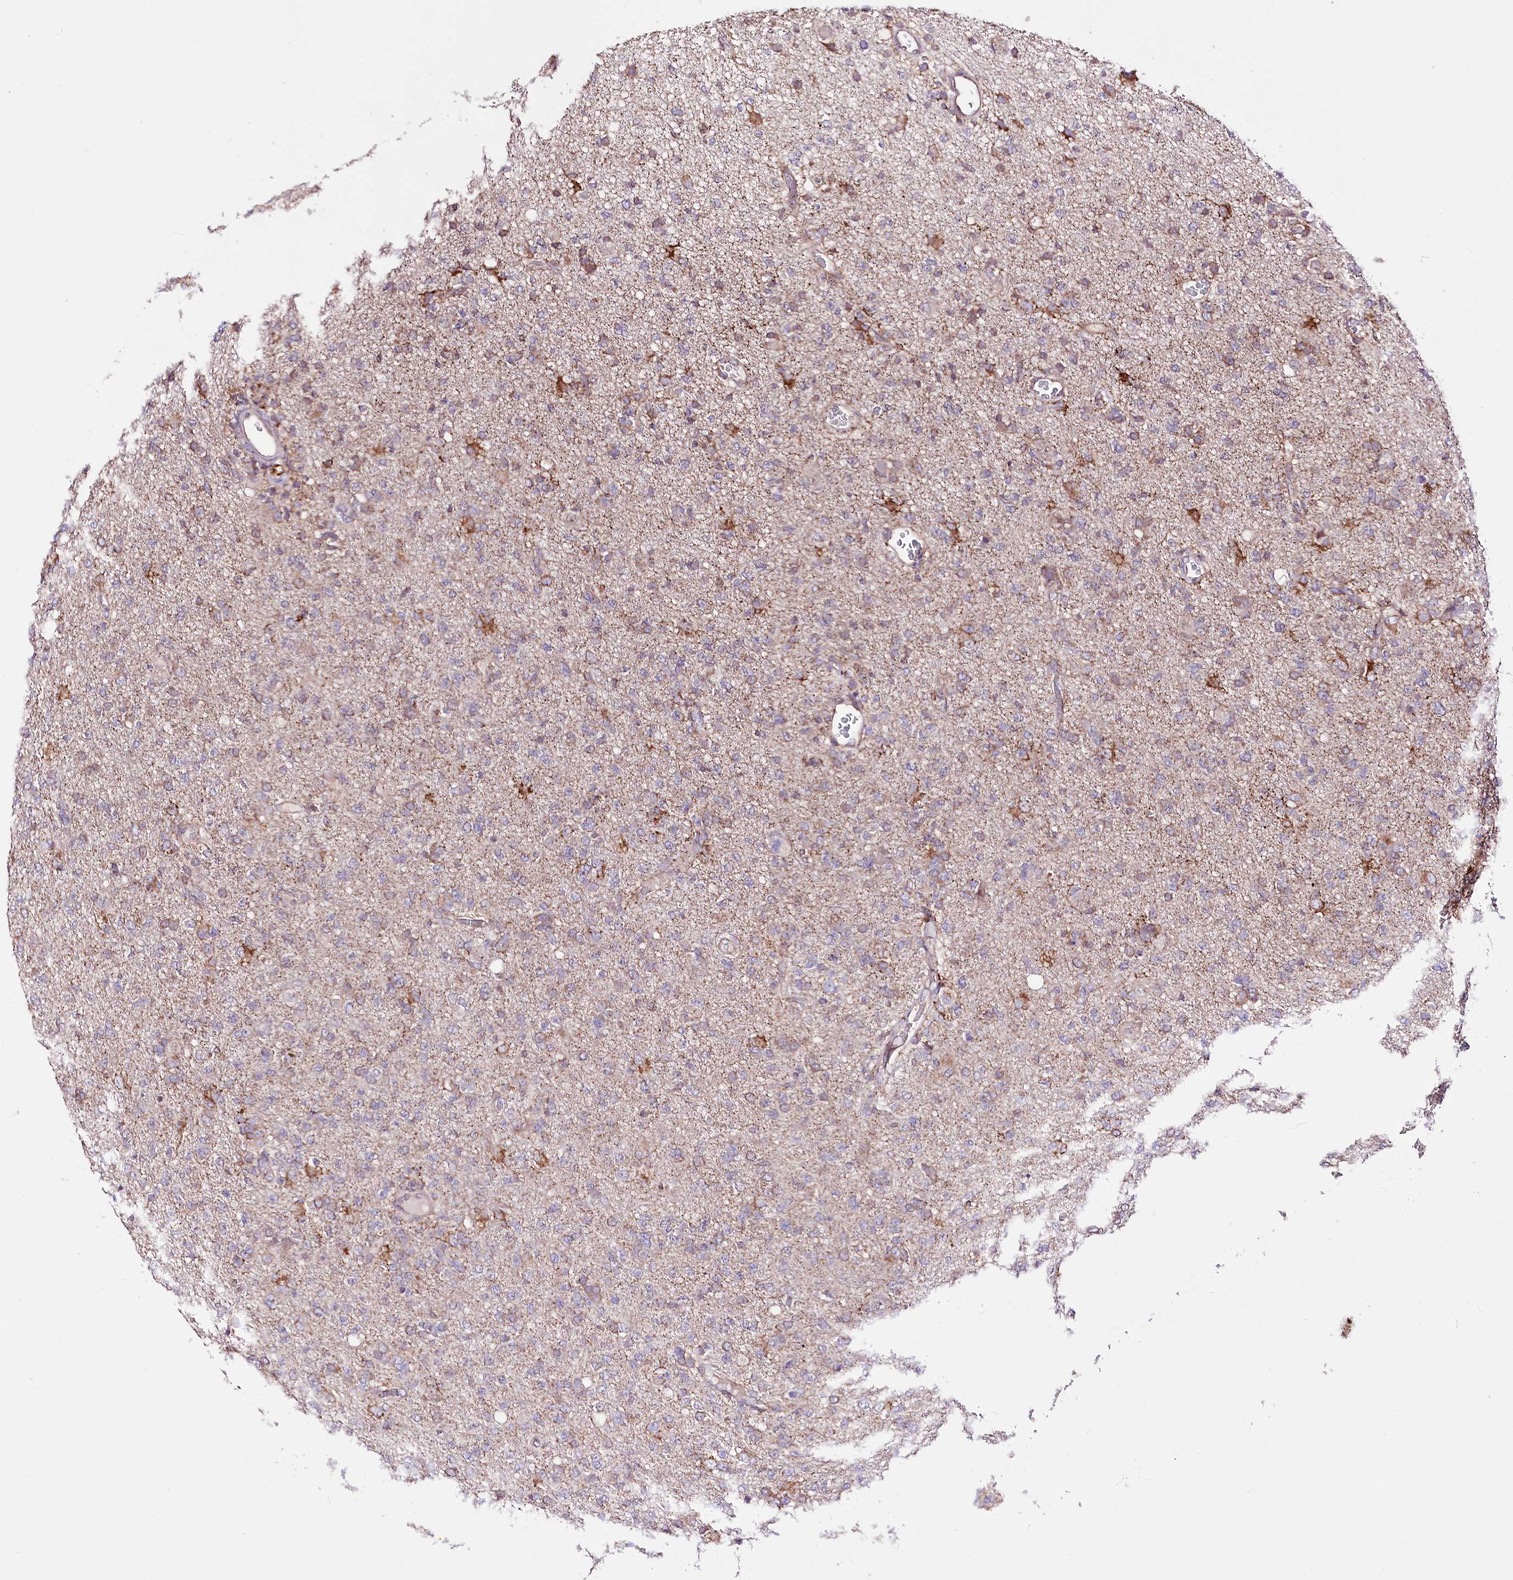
{"staining": {"intensity": "weak", "quantity": "<25%", "location": "cytoplasmic/membranous"}, "tissue": "glioma", "cell_type": "Tumor cells", "image_type": "cancer", "snomed": [{"axis": "morphology", "description": "Glioma, malignant, High grade"}, {"axis": "topography", "description": "Brain"}], "caption": "The image exhibits no staining of tumor cells in malignant high-grade glioma. (Brightfield microscopy of DAB (3,3'-diaminobenzidine) IHC at high magnification).", "gene": "ATE1", "patient": {"sex": "female", "age": 57}}